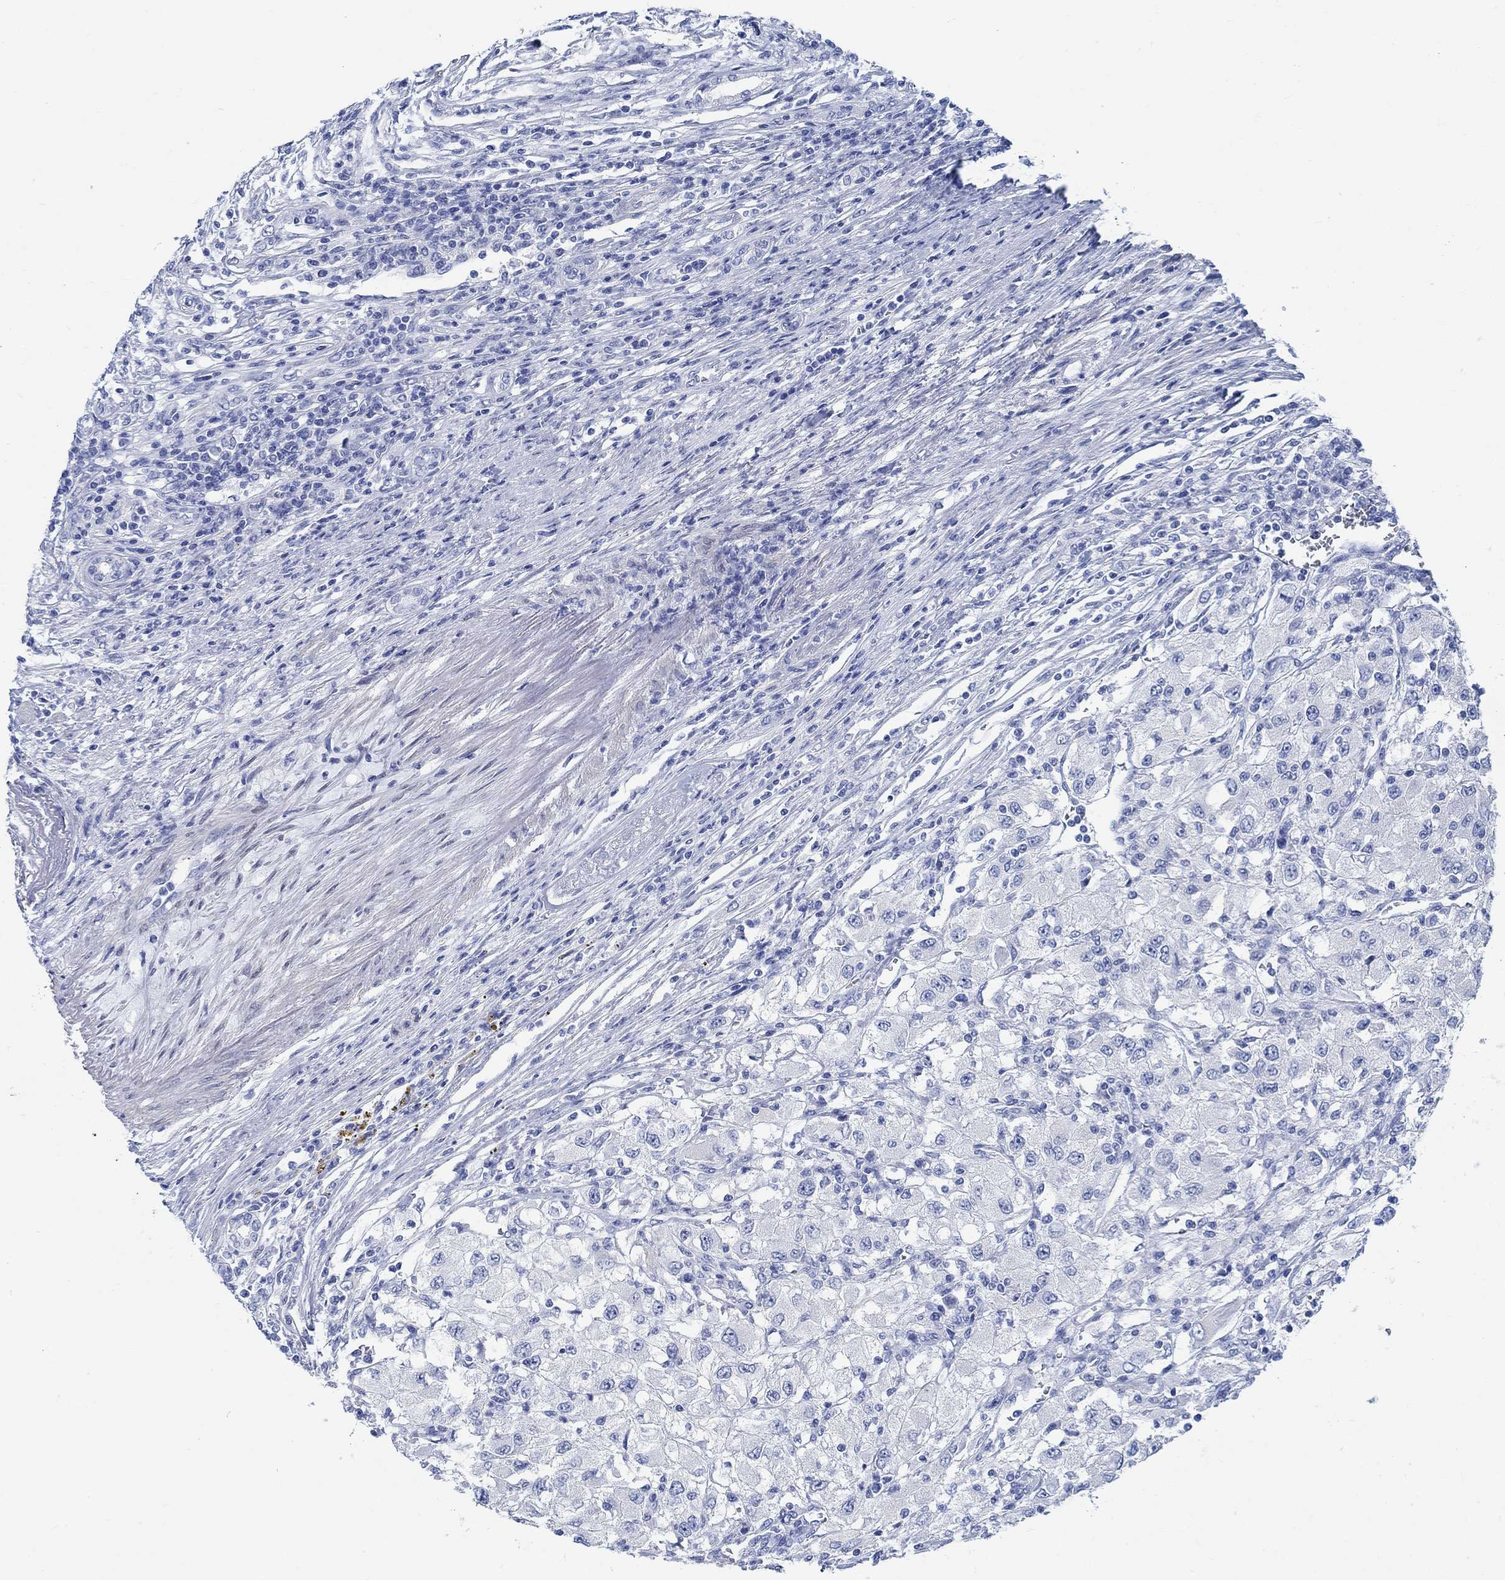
{"staining": {"intensity": "negative", "quantity": "none", "location": "none"}, "tissue": "renal cancer", "cell_type": "Tumor cells", "image_type": "cancer", "snomed": [{"axis": "morphology", "description": "Adenocarcinoma, NOS"}, {"axis": "topography", "description": "Kidney"}], "caption": "High magnification brightfield microscopy of renal cancer stained with DAB (3,3'-diaminobenzidine) (brown) and counterstained with hematoxylin (blue): tumor cells show no significant positivity.", "gene": "RBM20", "patient": {"sex": "female", "age": 67}}